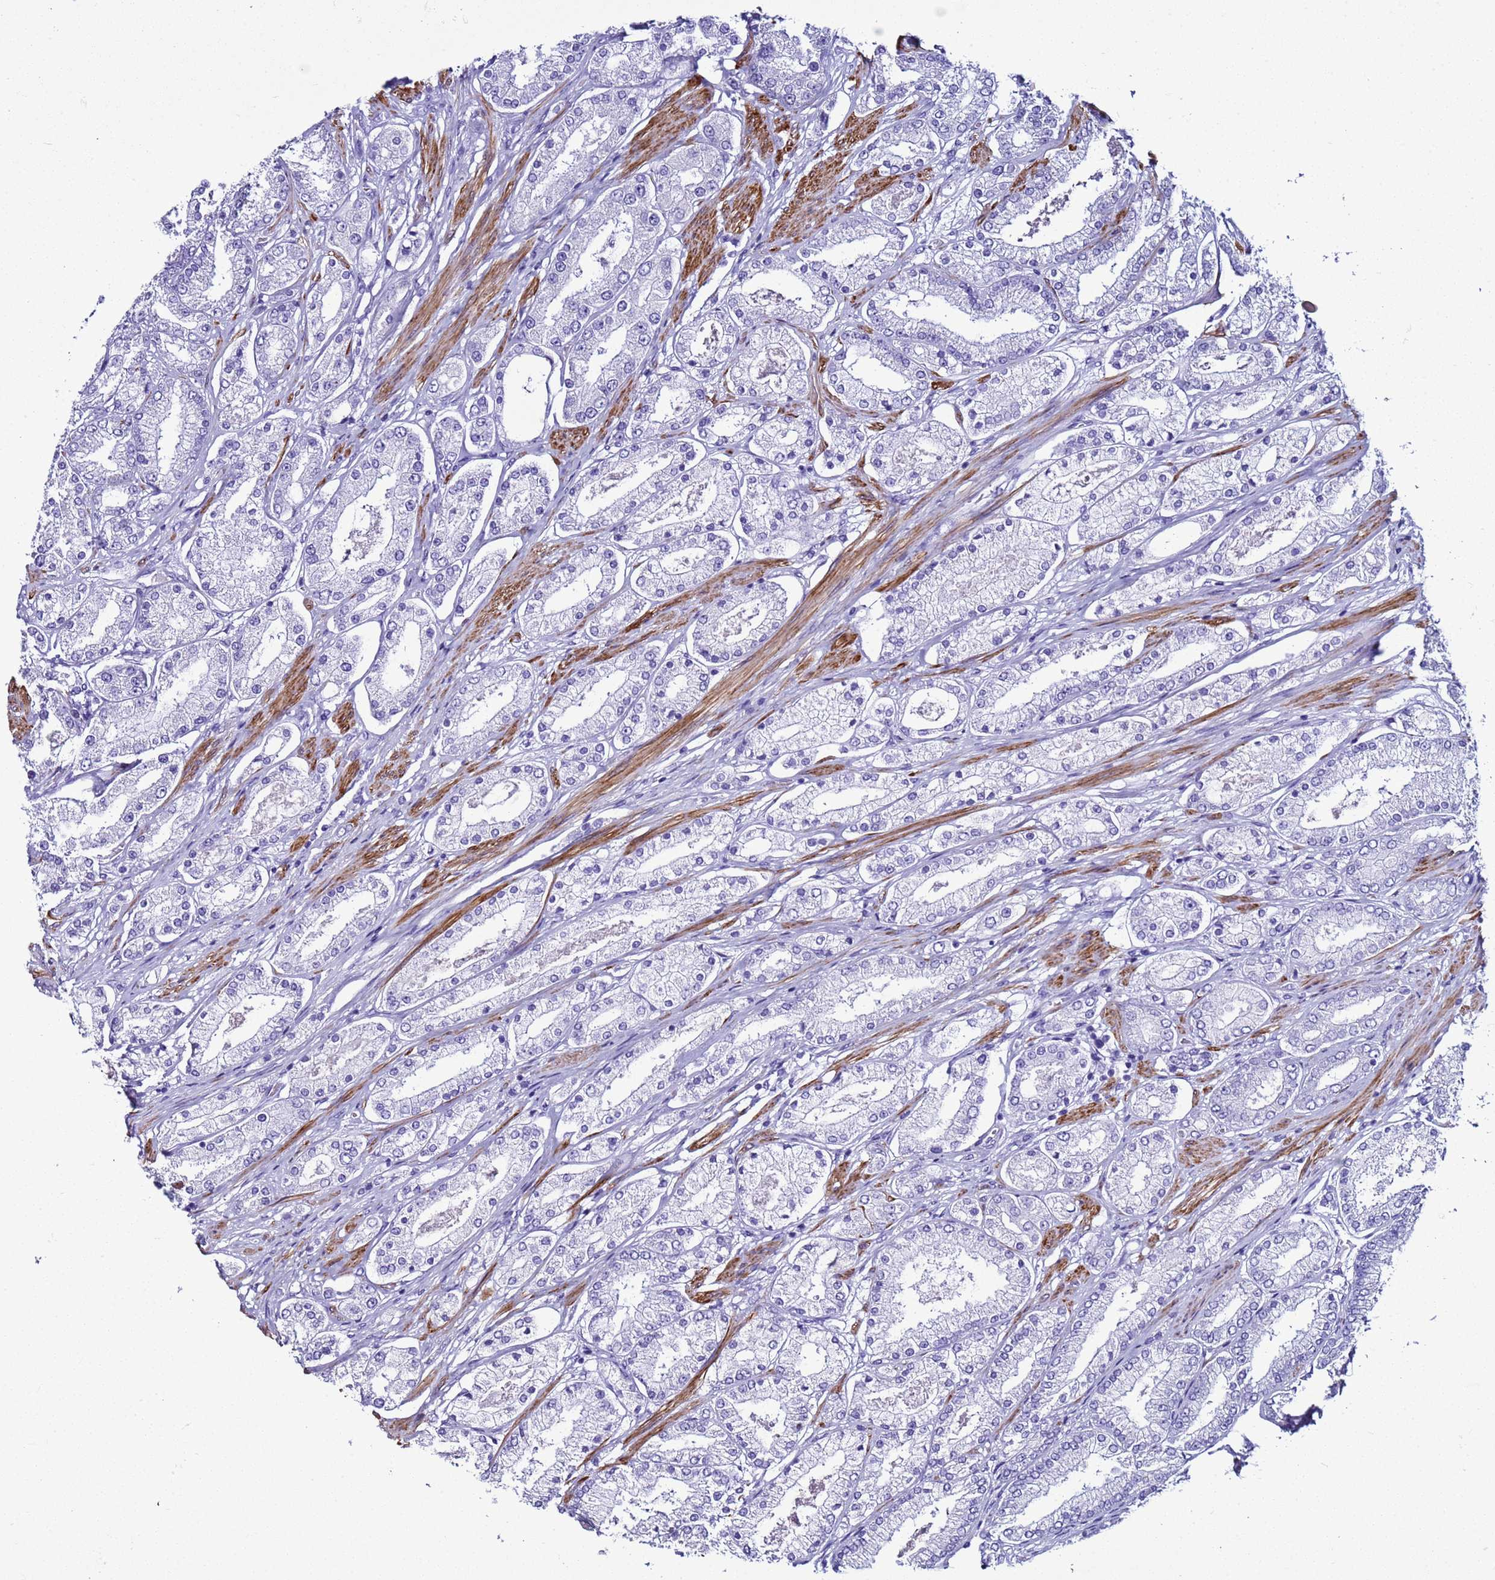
{"staining": {"intensity": "negative", "quantity": "none", "location": "none"}, "tissue": "prostate cancer", "cell_type": "Tumor cells", "image_type": "cancer", "snomed": [{"axis": "morphology", "description": "Adenocarcinoma, High grade"}, {"axis": "topography", "description": "Prostate"}], "caption": "Immunohistochemistry image of neoplastic tissue: human prostate cancer stained with DAB exhibits no significant protein staining in tumor cells.", "gene": "LCMT1", "patient": {"sex": "male", "age": 69}}